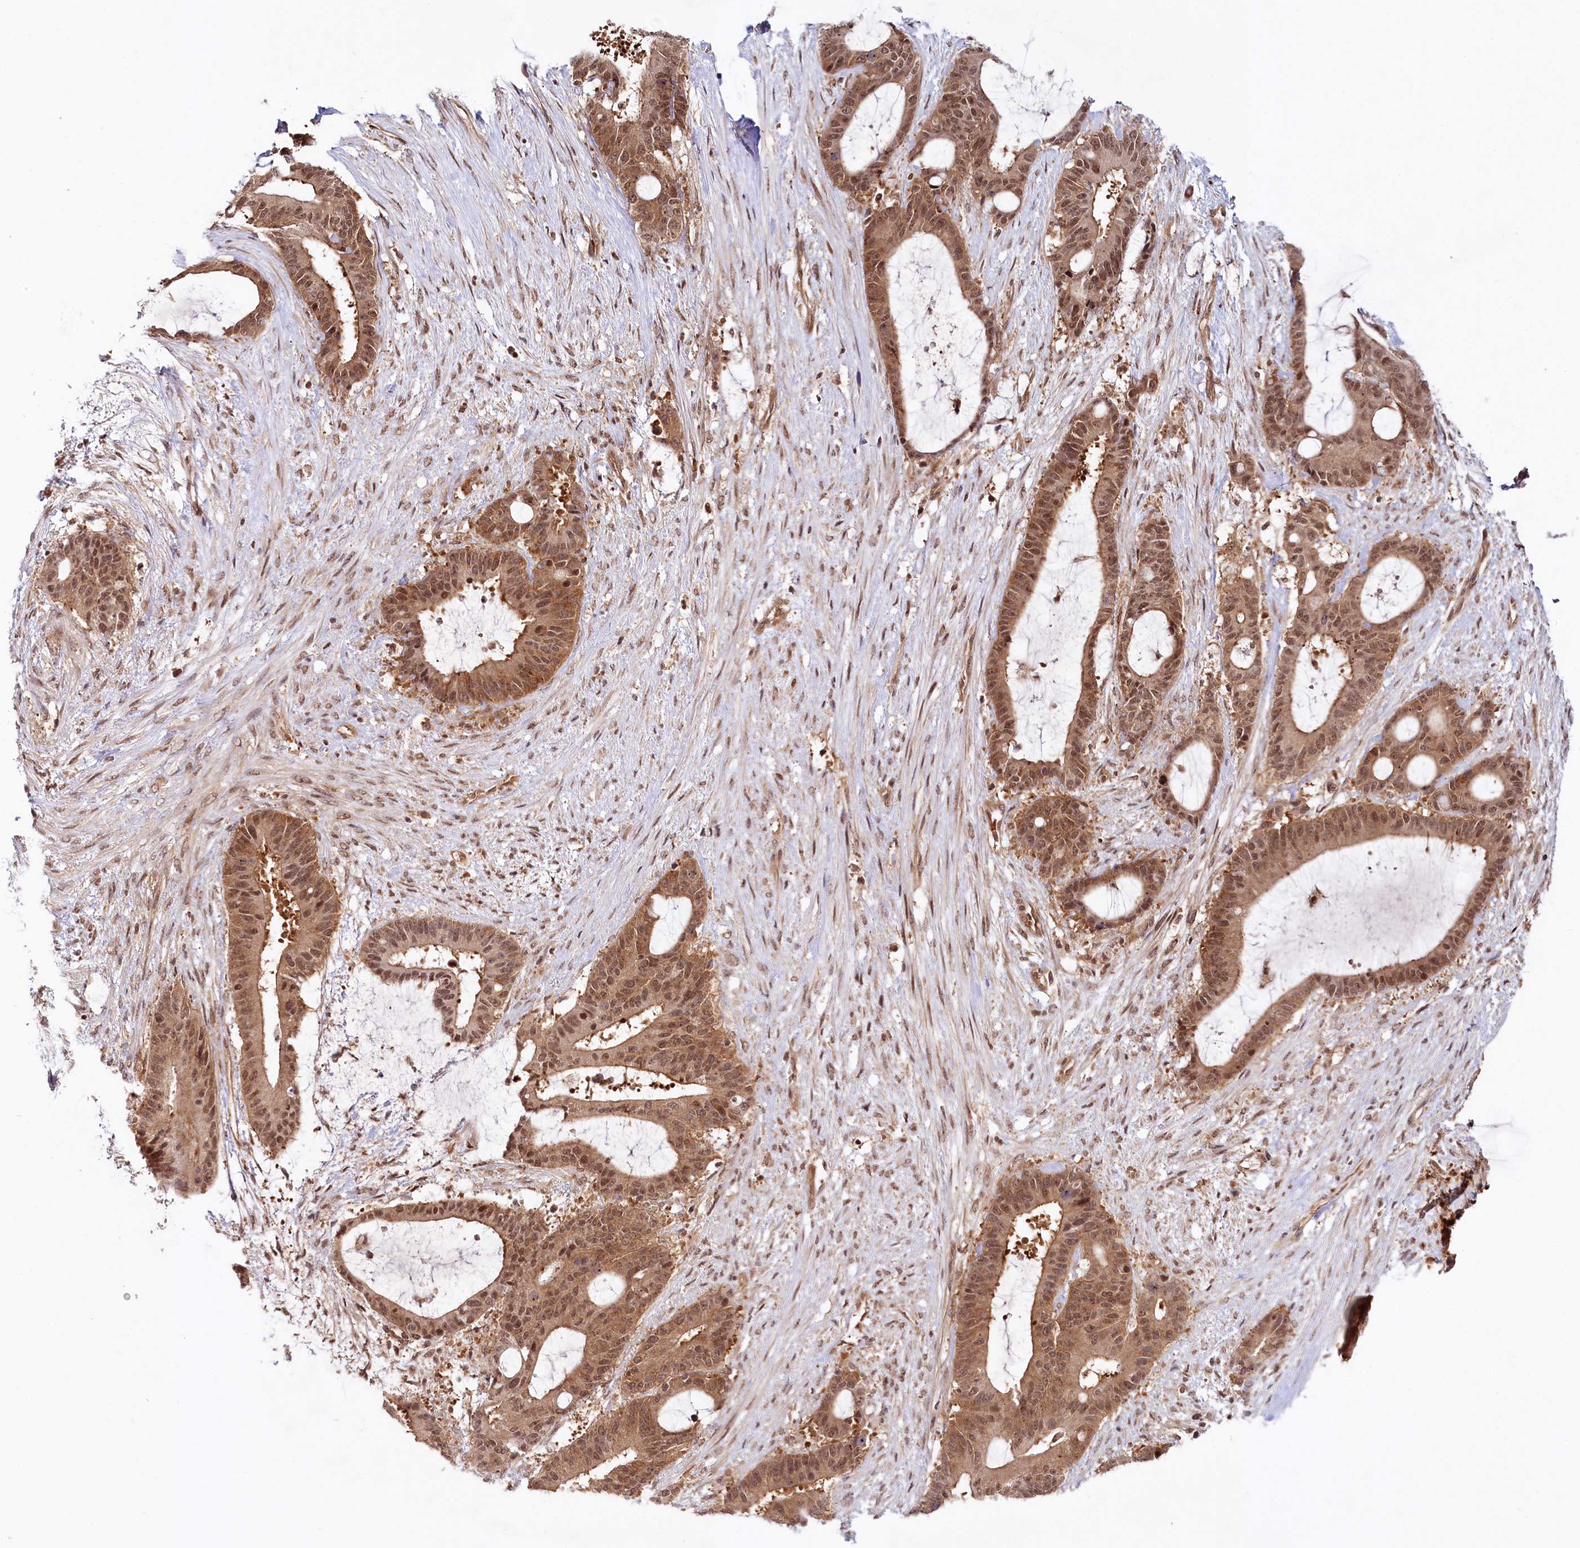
{"staining": {"intensity": "moderate", "quantity": ">75%", "location": "cytoplasmic/membranous,nuclear"}, "tissue": "liver cancer", "cell_type": "Tumor cells", "image_type": "cancer", "snomed": [{"axis": "morphology", "description": "Normal tissue, NOS"}, {"axis": "morphology", "description": "Cholangiocarcinoma"}, {"axis": "topography", "description": "Liver"}, {"axis": "topography", "description": "Peripheral nerve tissue"}], "caption": "IHC (DAB (3,3'-diaminobenzidine)) staining of cholangiocarcinoma (liver) demonstrates moderate cytoplasmic/membranous and nuclear protein positivity in approximately >75% of tumor cells. (IHC, brightfield microscopy, high magnification).", "gene": "CCDC65", "patient": {"sex": "female", "age": 73}}